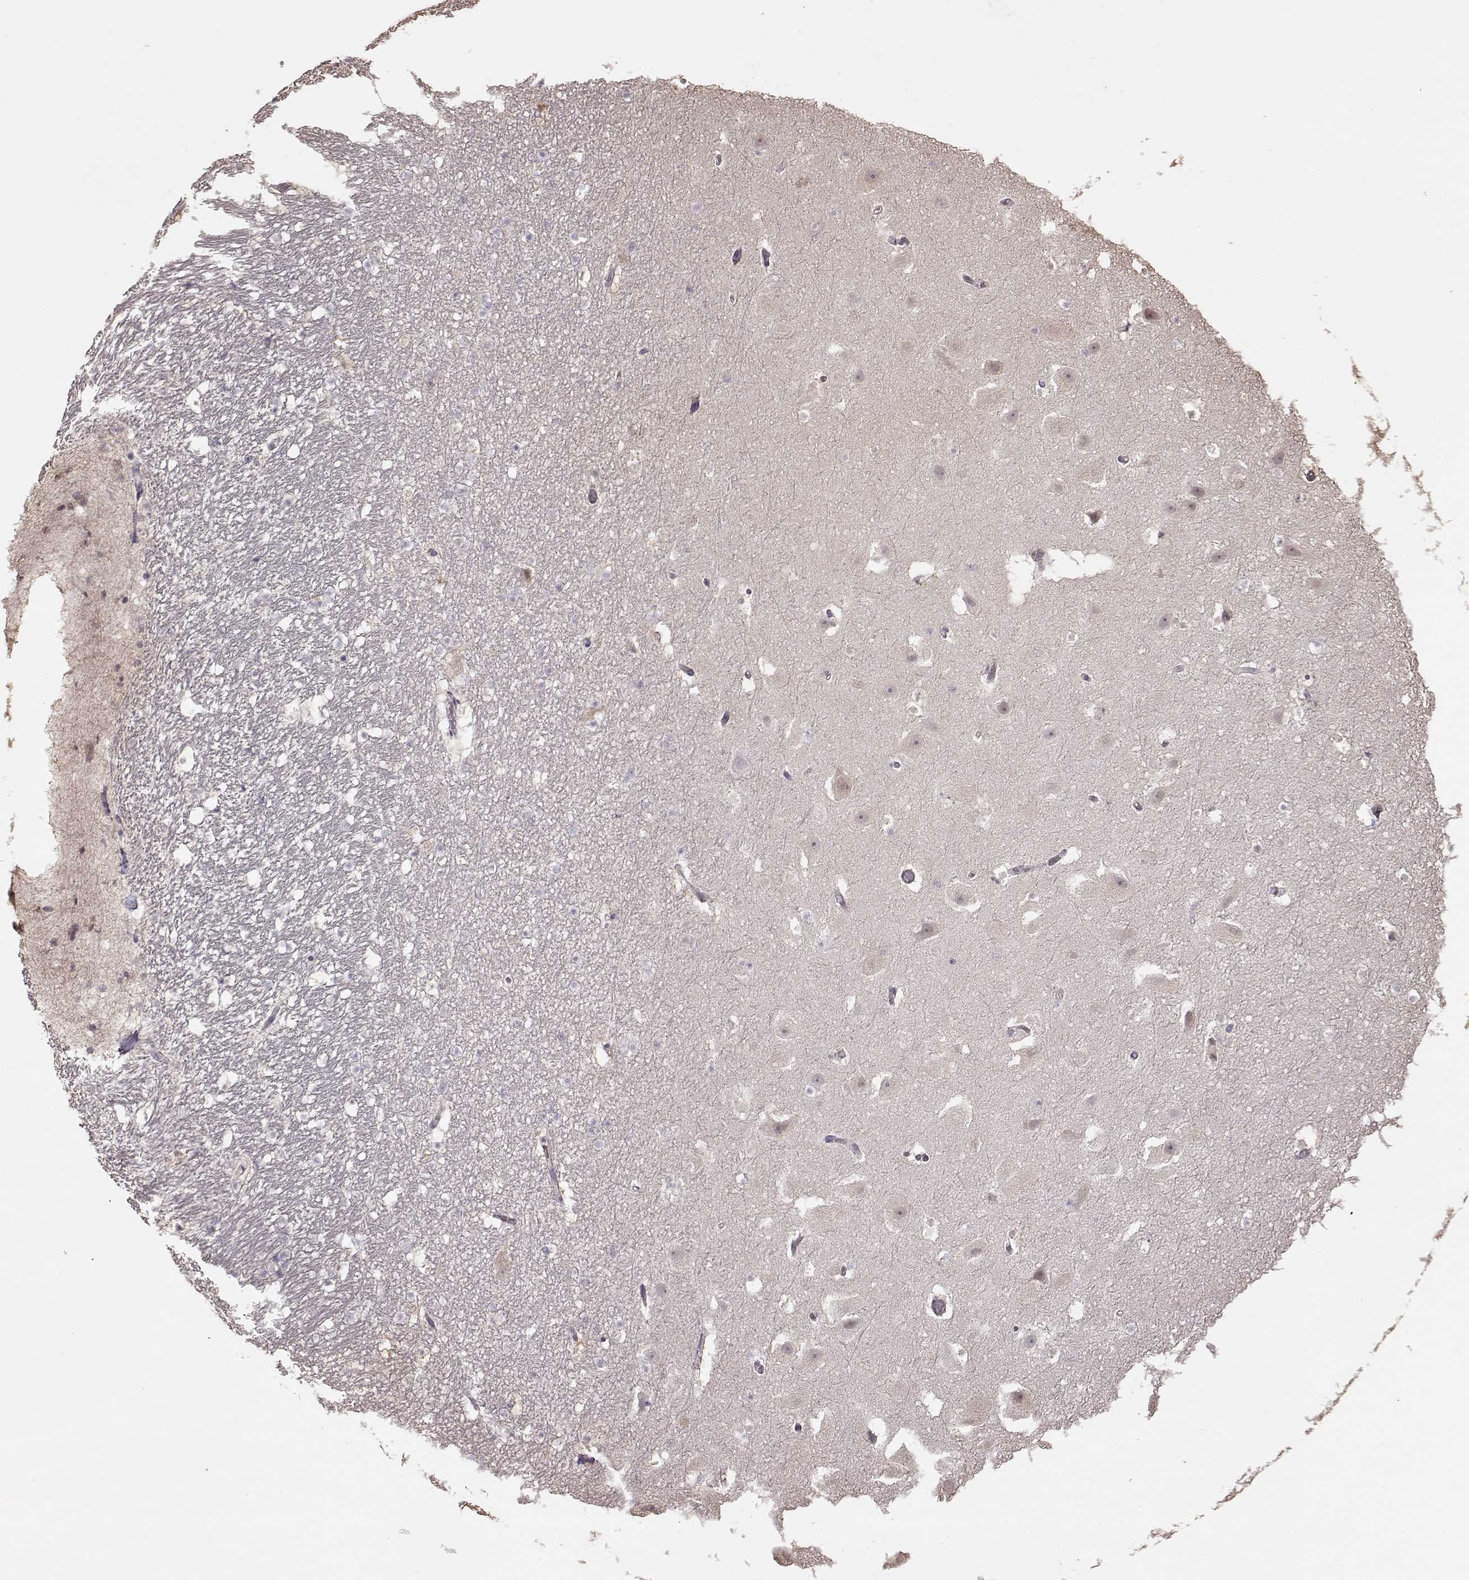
{"staining": {"intensity": "negative", "quantity": "none", "location": "none"}, "tissue": "hippocampus", "cell_type": "Glial cells", "image_type": "normal", "snomed": [{"axis": "morphology", "description": "Normal tissue, NOS"}, {"axis": "topography", "description": "Hippocampus"}], "caption": "High power microscopy histopathology image of an IHC micrograph of normal hippocampus, revealing no significant staining in glial cells.", "gene": "CRB1", "patient": {"sex": "male", "age": 26}}